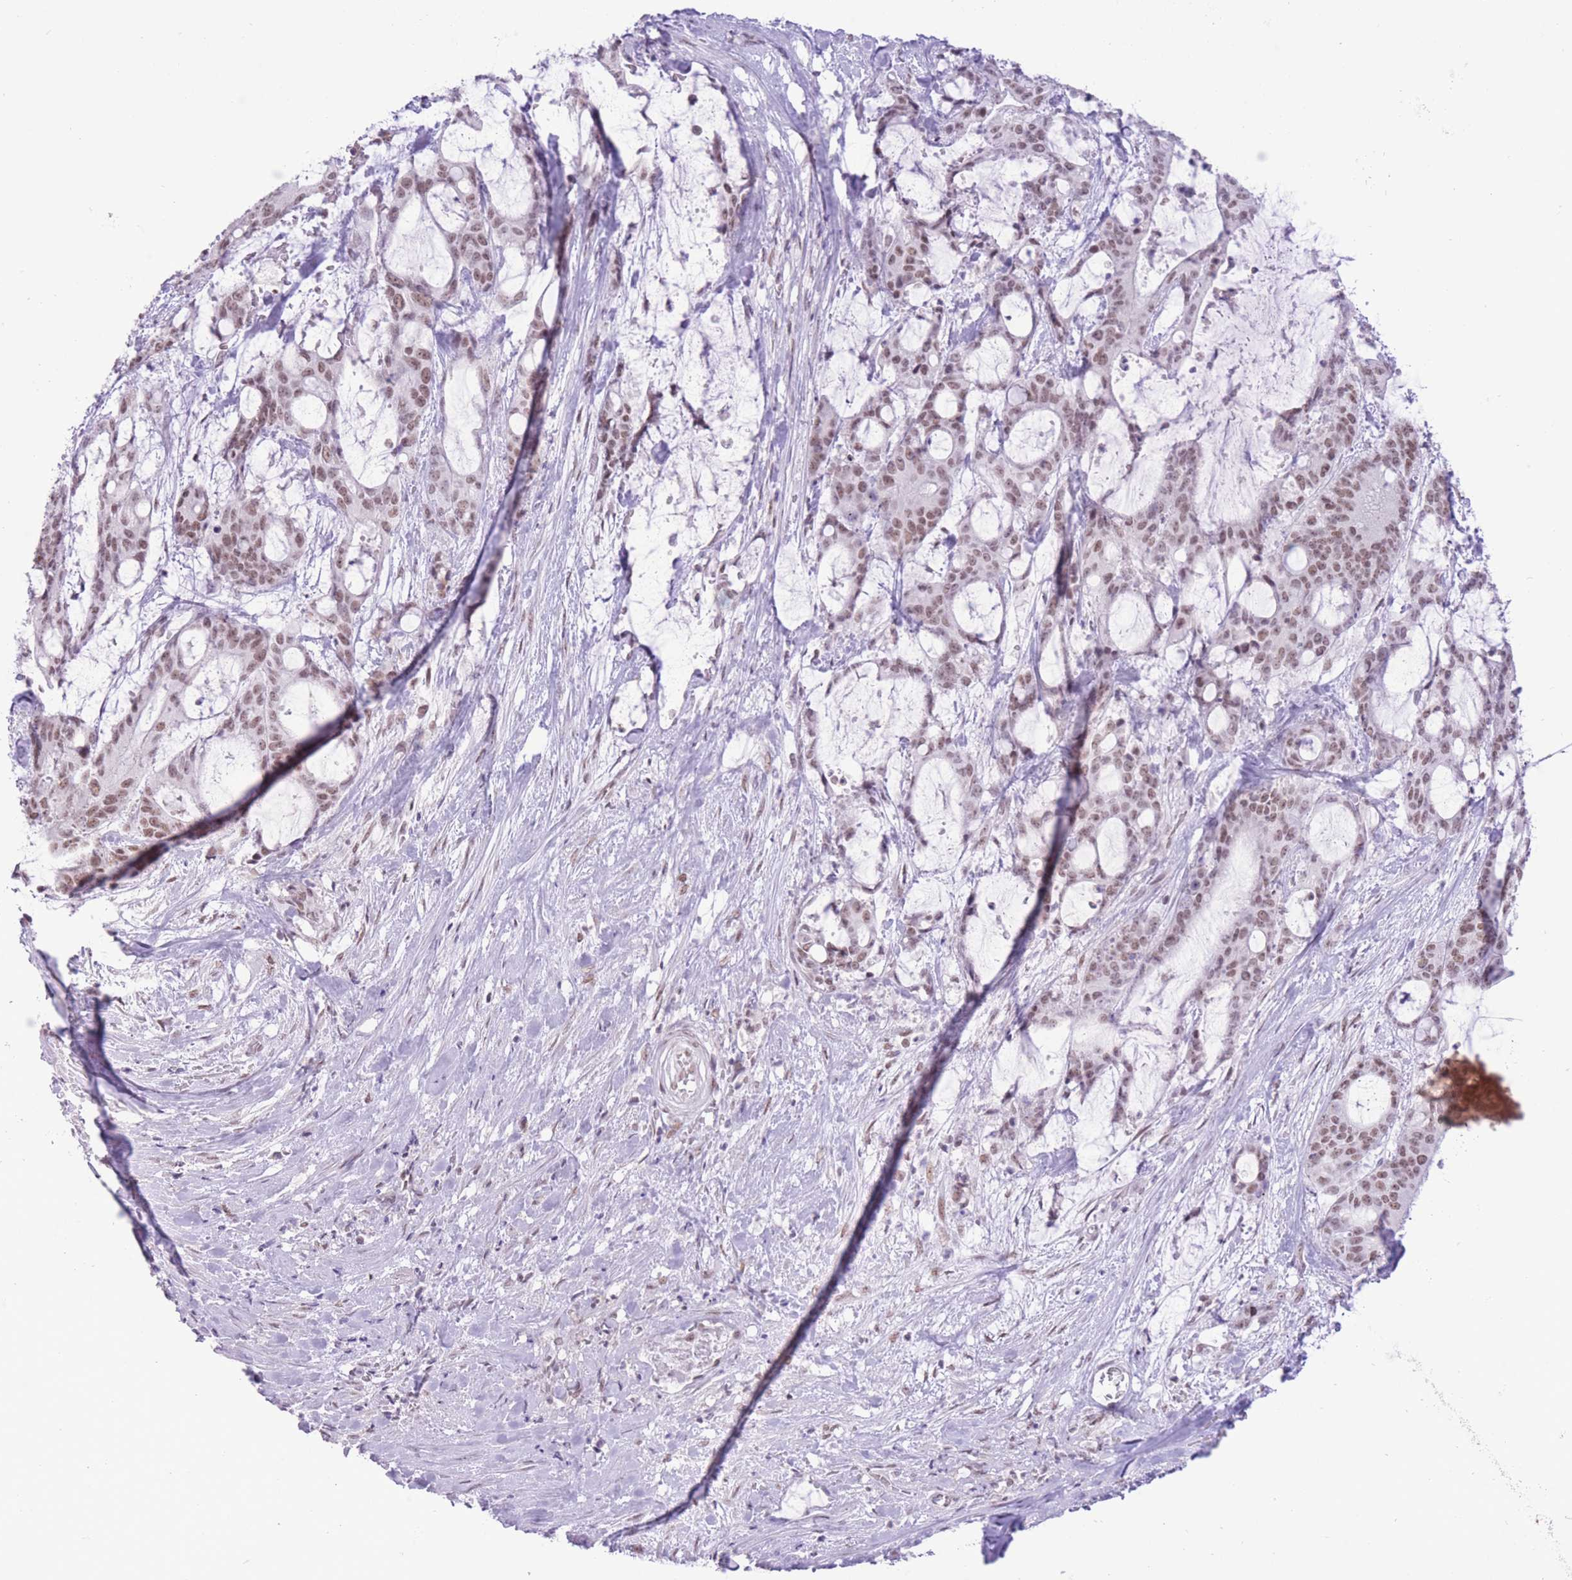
{"staining": {"intensity": "moderate", "quantity": ">75%", "location": "nuclear"}, "tissue": "liver cancer", "cell_type": "Tumor cells", "image_type": "cancer", "snomed": [{"axis": "morphology", "description": "Normal tissue, NOS"}, {"axis": "morphology", "description": "Cholangiocarcinoma"}, {"axis": "topography", "description": "Liver"}, {"axis": "topography", "description": "Peripheral nerve tissue"}], "caption": "Cholangiocarcinoma (liver) tissue reveals moderate nuclear positivity in approximately >75% of tumor cells, visualized by immunohistochemistry.", "gene": "ZBED5", "patient": {"sex": "female", "age": 73}}